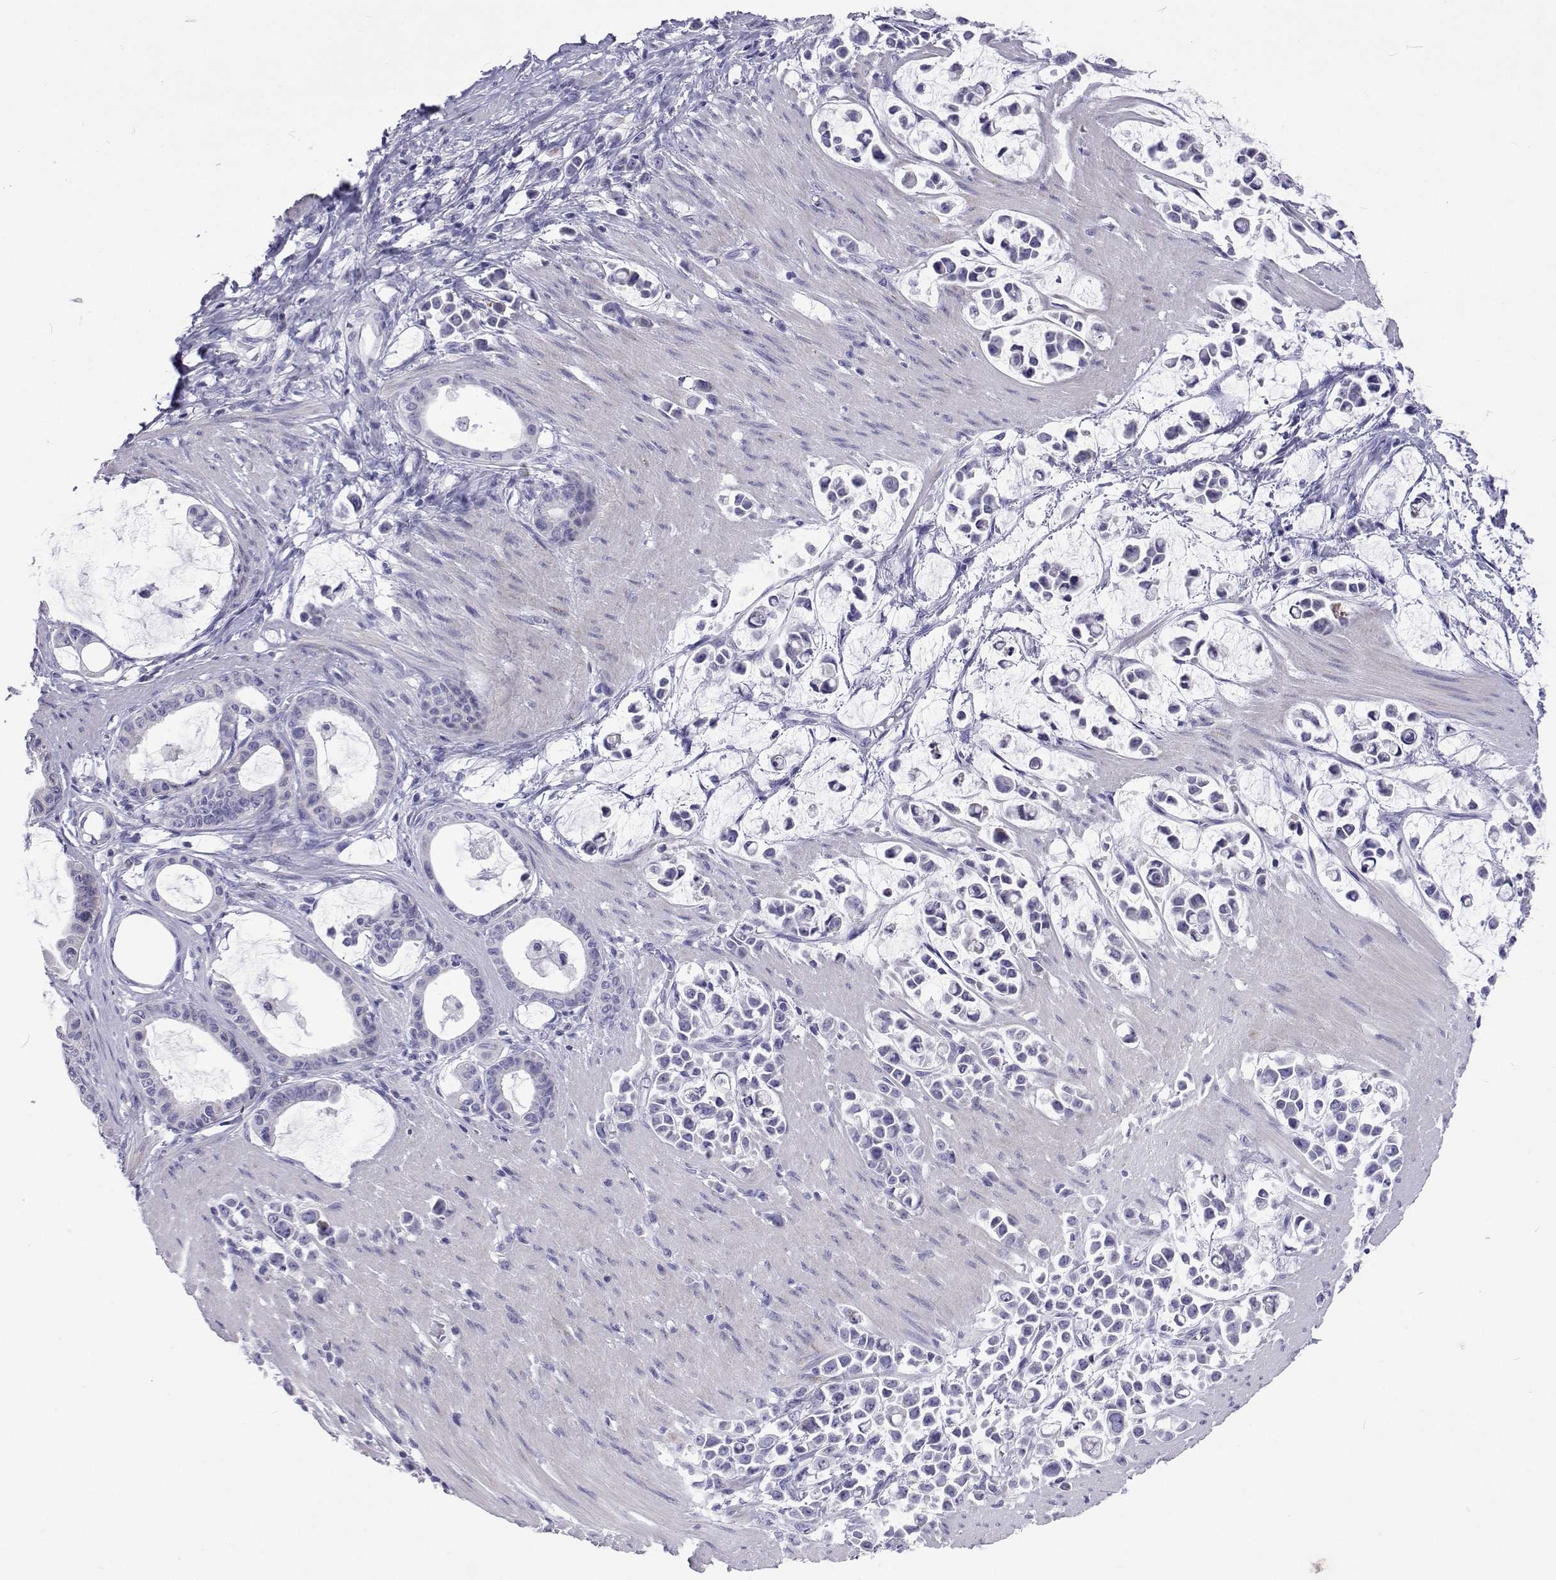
{"staining": {"intensity": "negative", "quantity": "none", "location": "none"}, "tissue": "stomach cancer", "cell_type": "Tumor cells", "image_type": "cancer", "snomed": [{"axis": "morphology", "description": "Adenocarcinoma, NOS"}, {"axis": "topography", "description": "Stomach"}], "caption": "High magnification brightfield microscopy of stomach adenocarcinoma stained with DAB (brown) and counterstained with hematoxylin (blue): tumor cells show no significant positivity. Nuclei are stained in blue.", "gene": "UMODL1", "patient": {"sex": "male", "age": 82}}